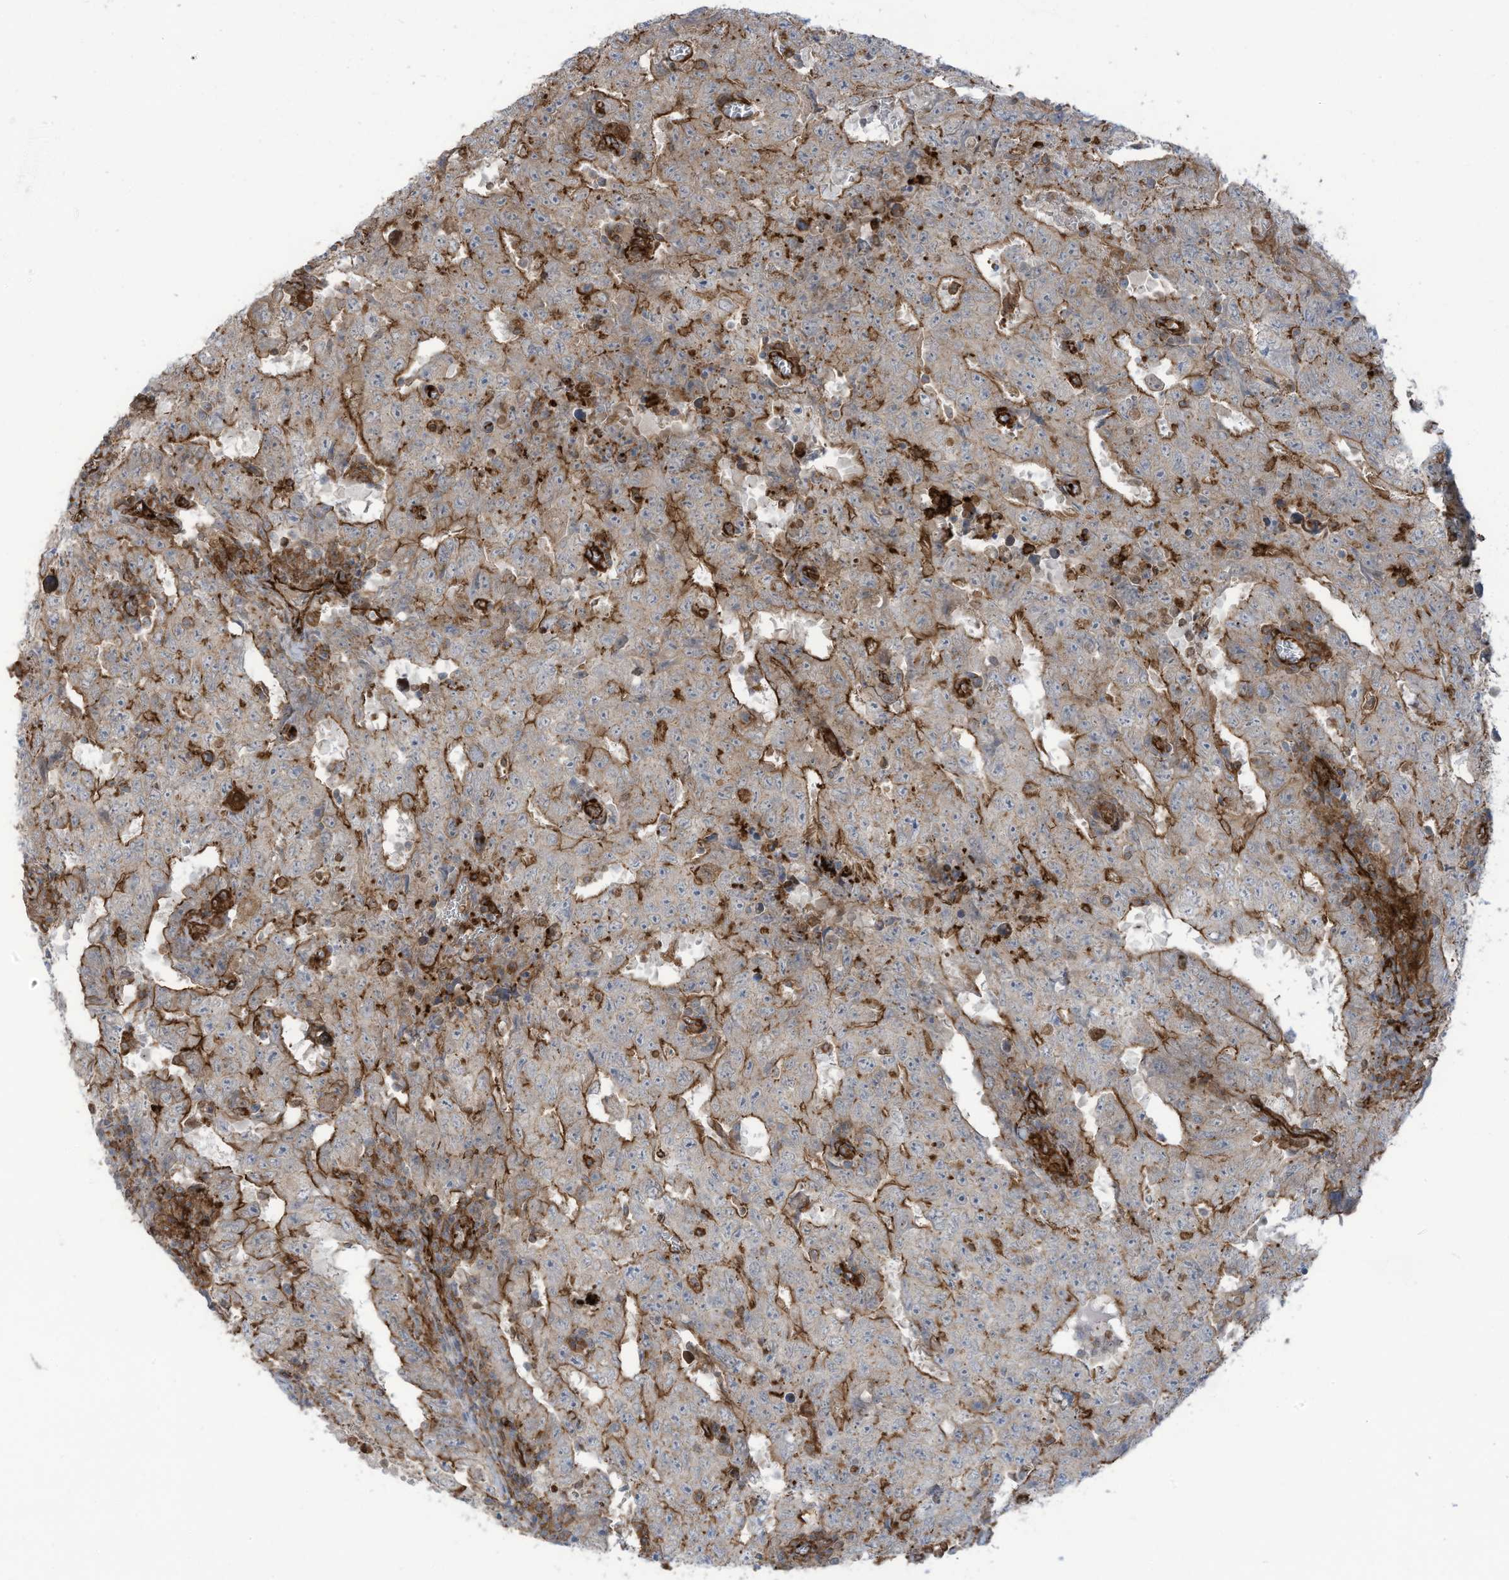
{"staining": {"intensity": "strong", "quantity": "25%-75%", "location": "cytoplasmic/membranous"}, "tissue": "testis cancer", "cell_type": "Tumor cells", "image_type": "cancer", "snomed": [{"axis": "morphology", "description": "Carcinoma, Embryonal, NOS"}, {"axis": "topography", "description": "Testis"}], "caption": "Testis embryonal carcinoma tissue reveals strong cytoplasmic/membranous positivity in about 25%-75% of tumor cells (Brightfield microscopy of DAB IHC at high magnification).", "gene": "SLC9A2", "patient": {"sex": "male", "age": 26}}